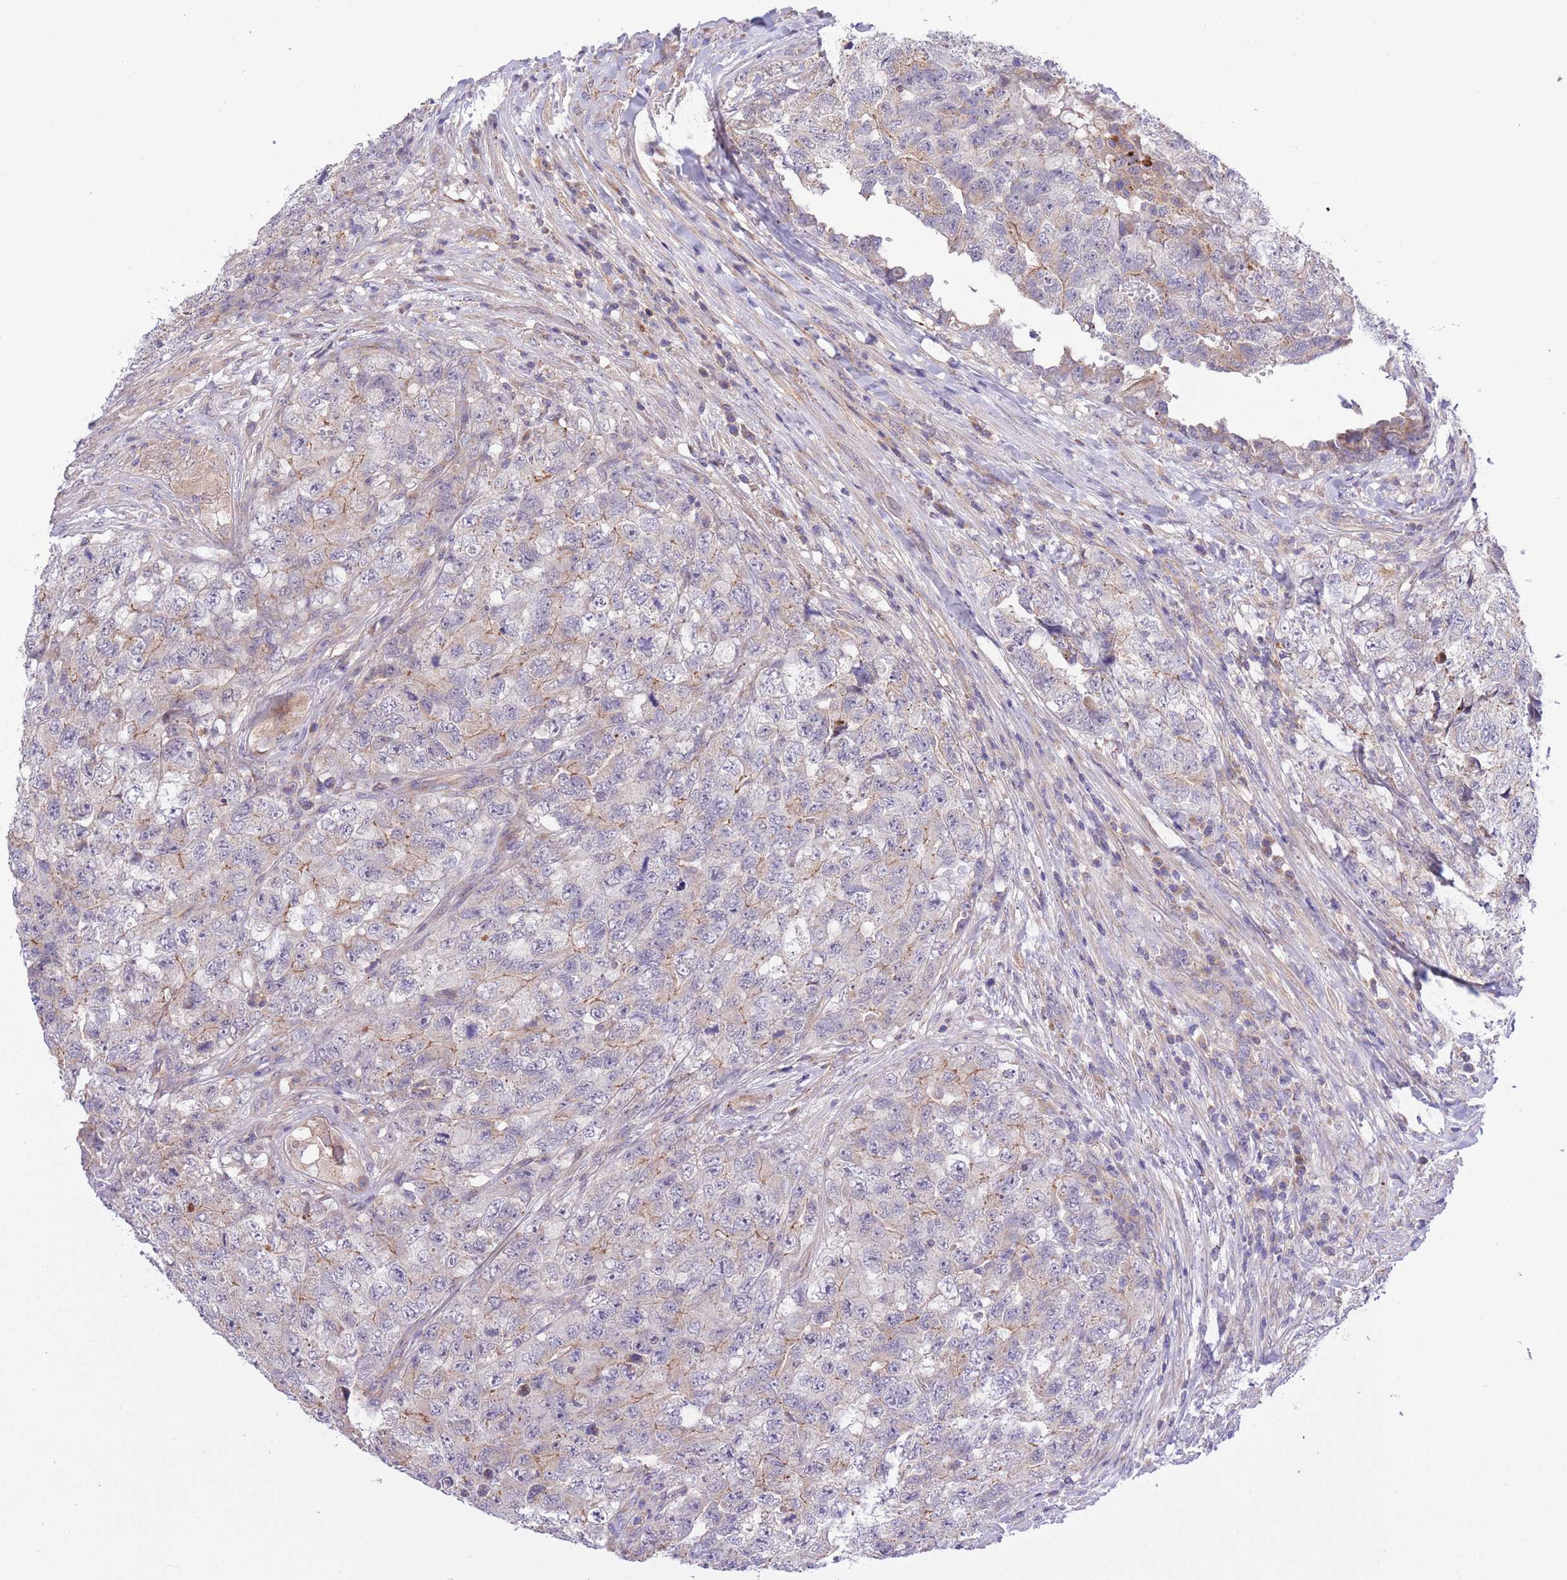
{"staining": {"intensity": "weak", "quantity": "<25%", "location": "cytoplasmic/membranous"}, "tissue": "testis cancer", "cell_type": "Tumor cells", "image_type": "cancer", "snomed": [{"axis": "morphology", "description": "Carcinoma, Embryonal, NOS"}, {"axis": "topography", "description": "Testis"}], "caption": "High power microscopy image of an IHC micrograph of testis cancer, revealing no significant positivity in tumor cells. (DAB immunohistochemistry, high magnification).", "gene": "ATP13A2", "patient": {"sex": "male", "age": 31}}